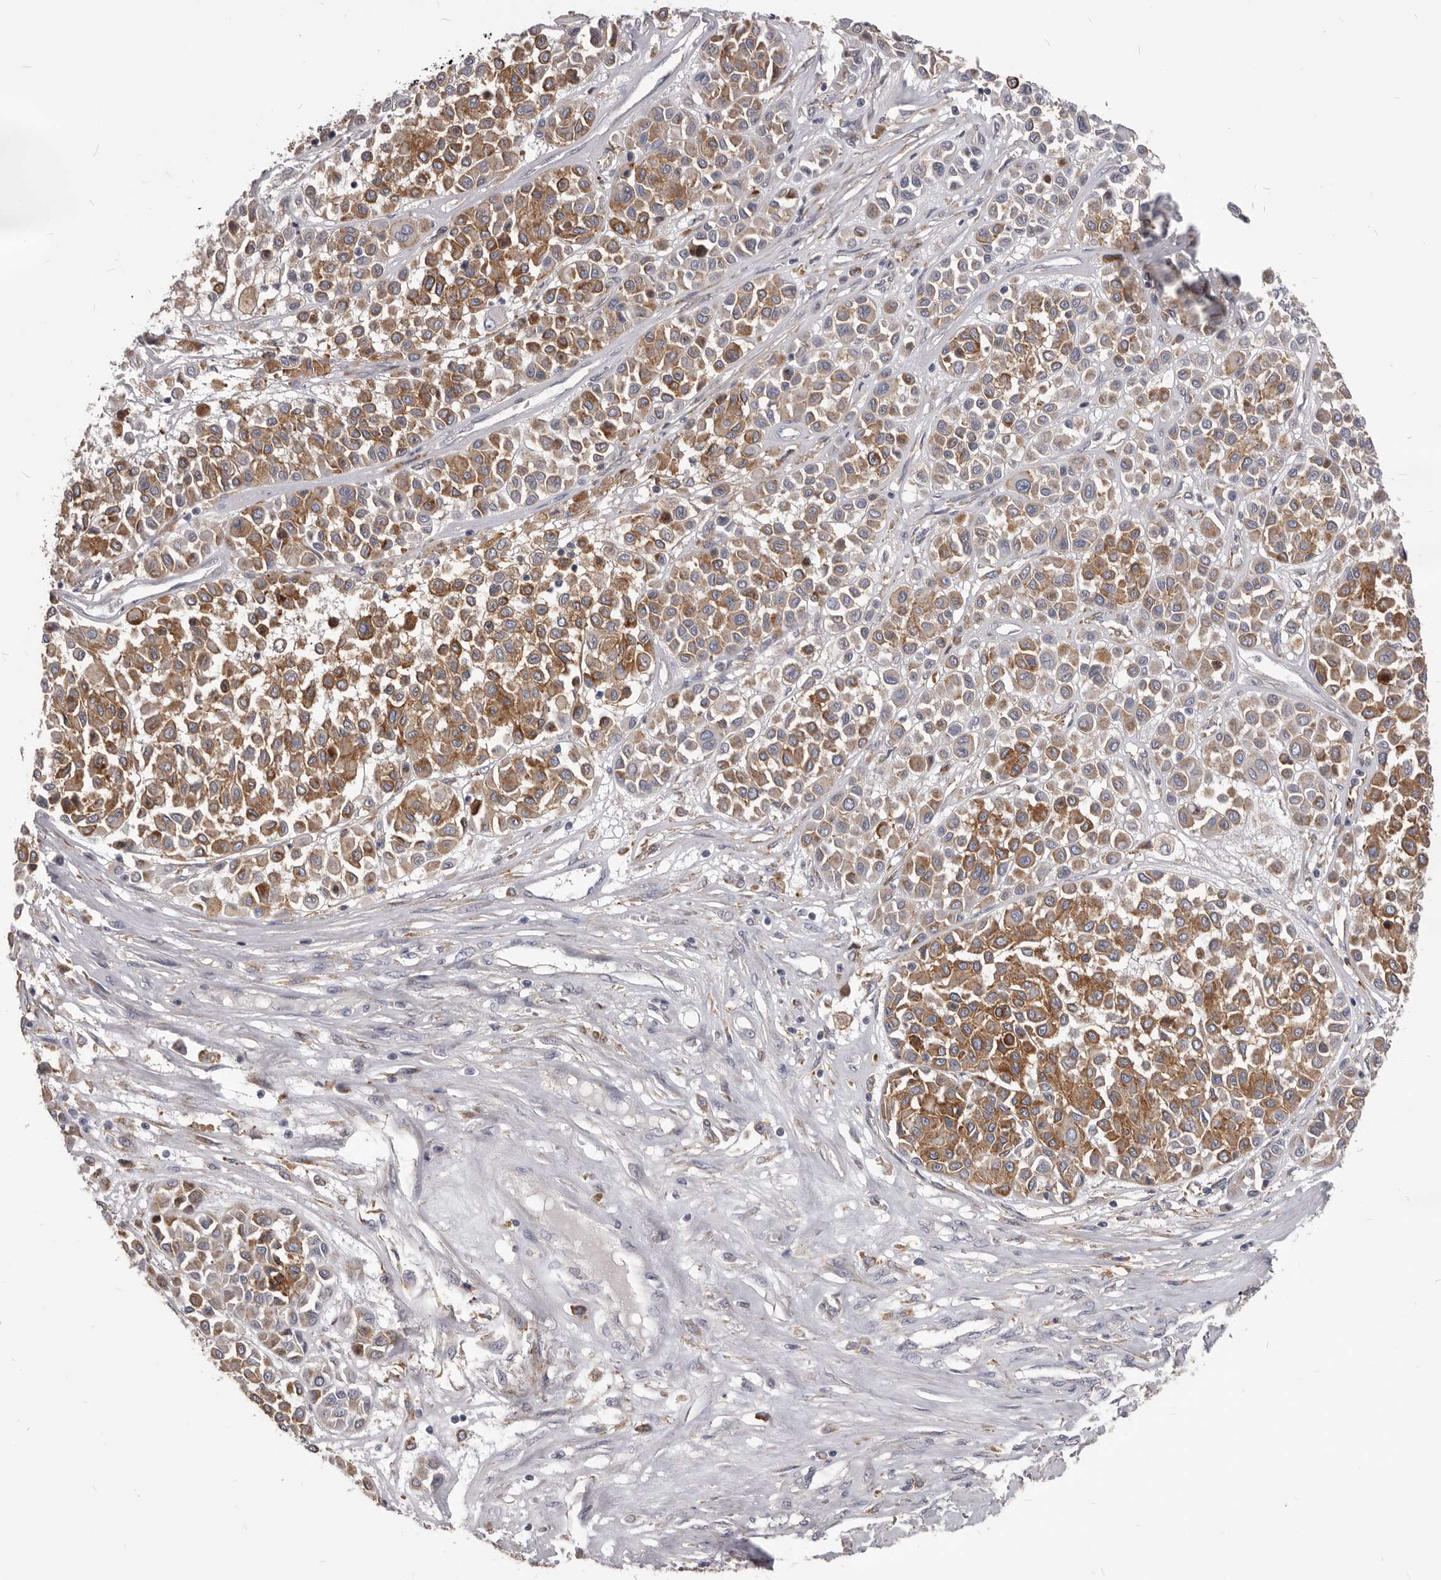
{"staining": {"intensity": "moderate", "quantity": ">75%", "location": "cytoplasmic/membranous"}, "tissue": "melanoma", "cell_type": "Tumor cells", "image_type": "cancer", "snomed": [{"axis": "morphology", "description": "Malignant melanoma, Metastatic site"}, {"axis": "topography", "description": "Soft tissue"}], "caption": "Immunohistochemistry staining of melanoma, which shows medium levels of moderate cytoplasmic/membranous staining in about >75% of tumor cells indicating moderate cytoplasmic/membranous protein expression. The staining was performed using DAB (brown) for protein detection and nuclei were counterstained in hematoxylin (blue).", "gene": "PI4K2A", "patient": {"sex": "male", "age": 41}}